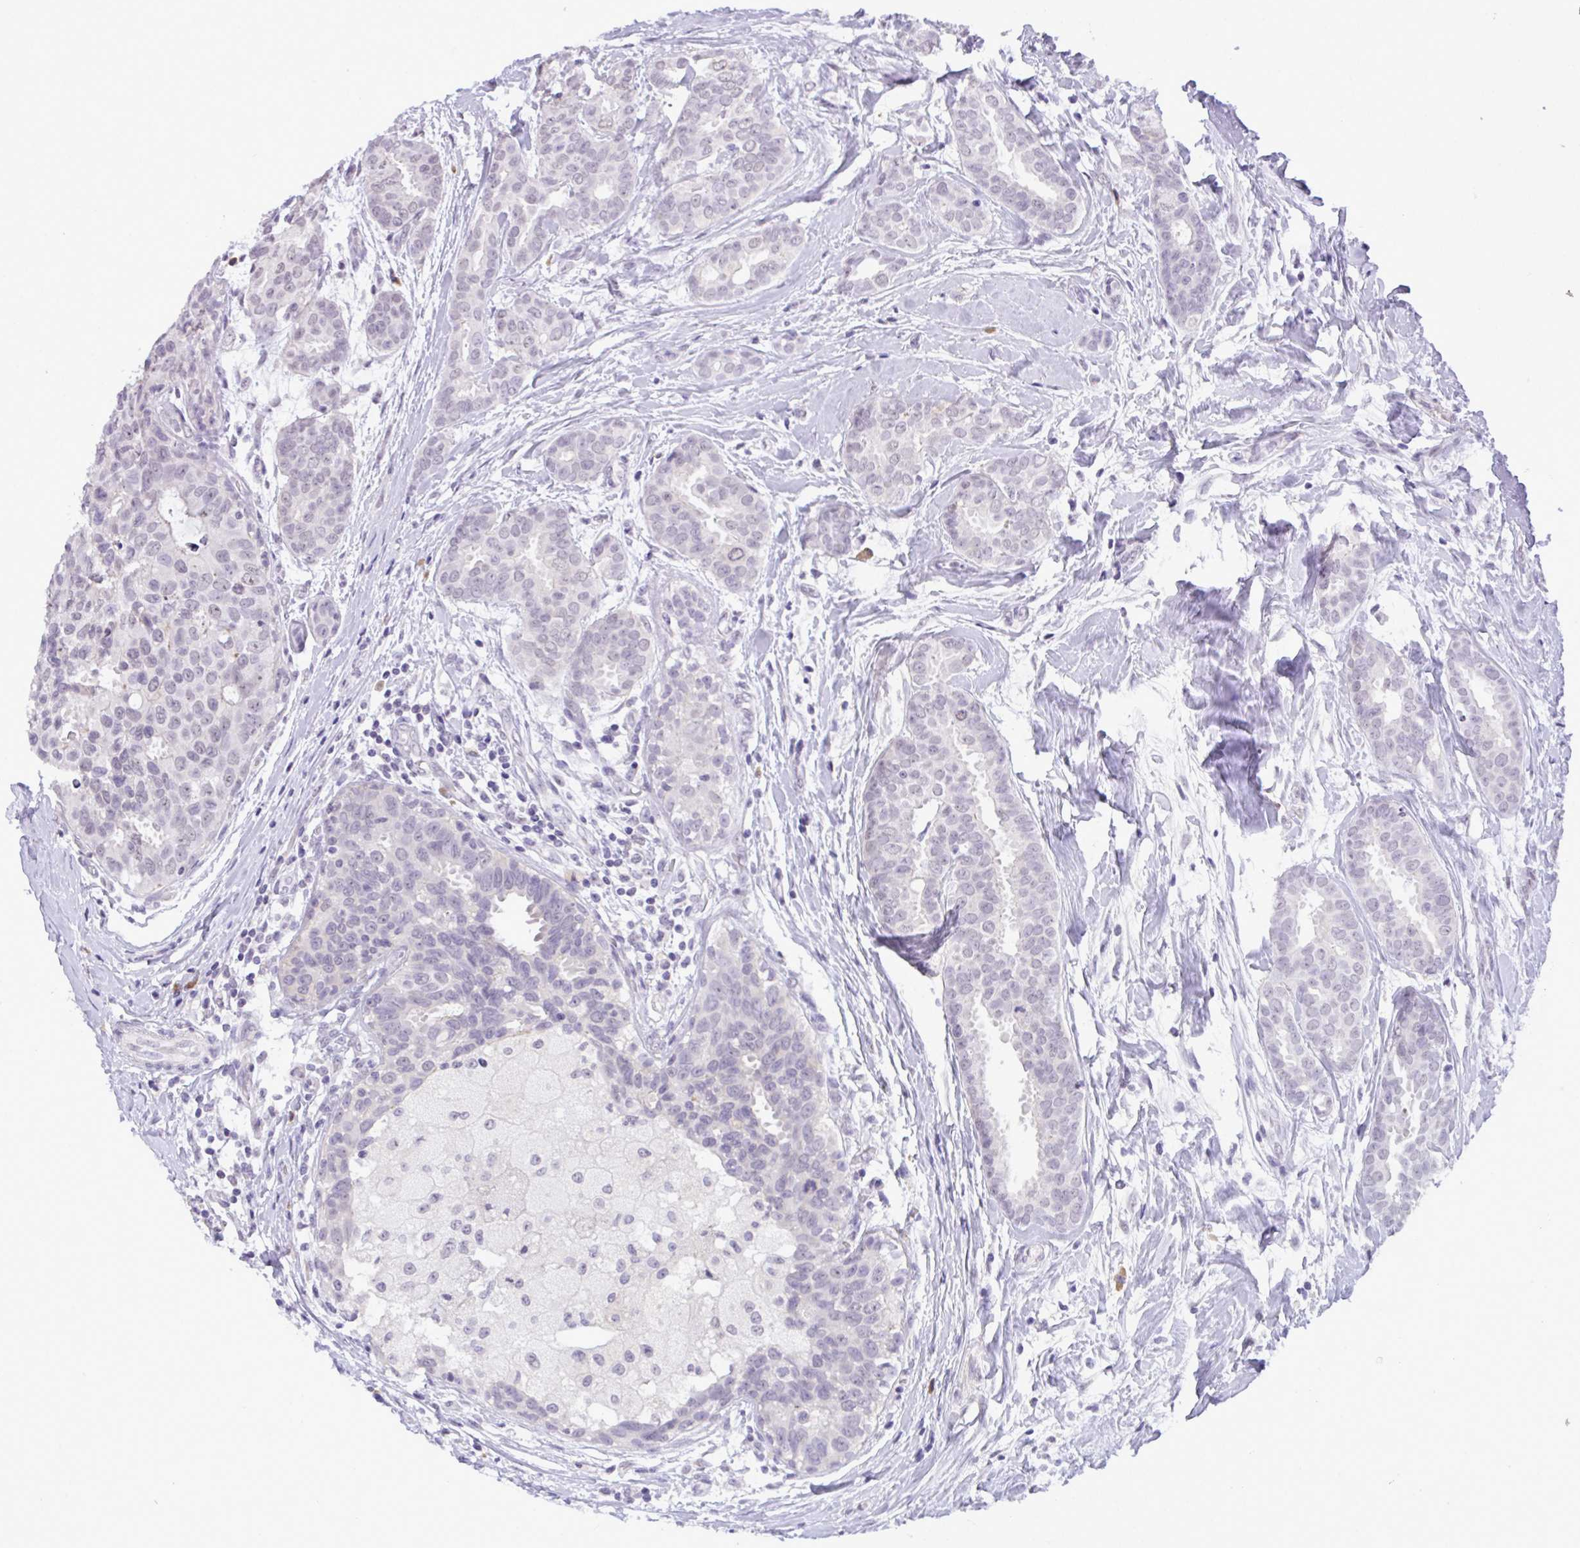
{"staining": {"intensity": "negative", "quantity": "none", "location": "none"}, "tissue": "breast cancer", "cell_type": "Tumor cells", "image_type": "cancer", "snomed": [{"axis": "morphology", "description": "Duct carcinoma"}, {"axis": "topography", "description": "Breast"}], "caption": "A high-resolution image shows IHC staining of breast invasive ductal carcinoma, which displays no significant expression in tumor cells.", "gene": "YBX2", "patient": {"sex": "female", "age": 45}}